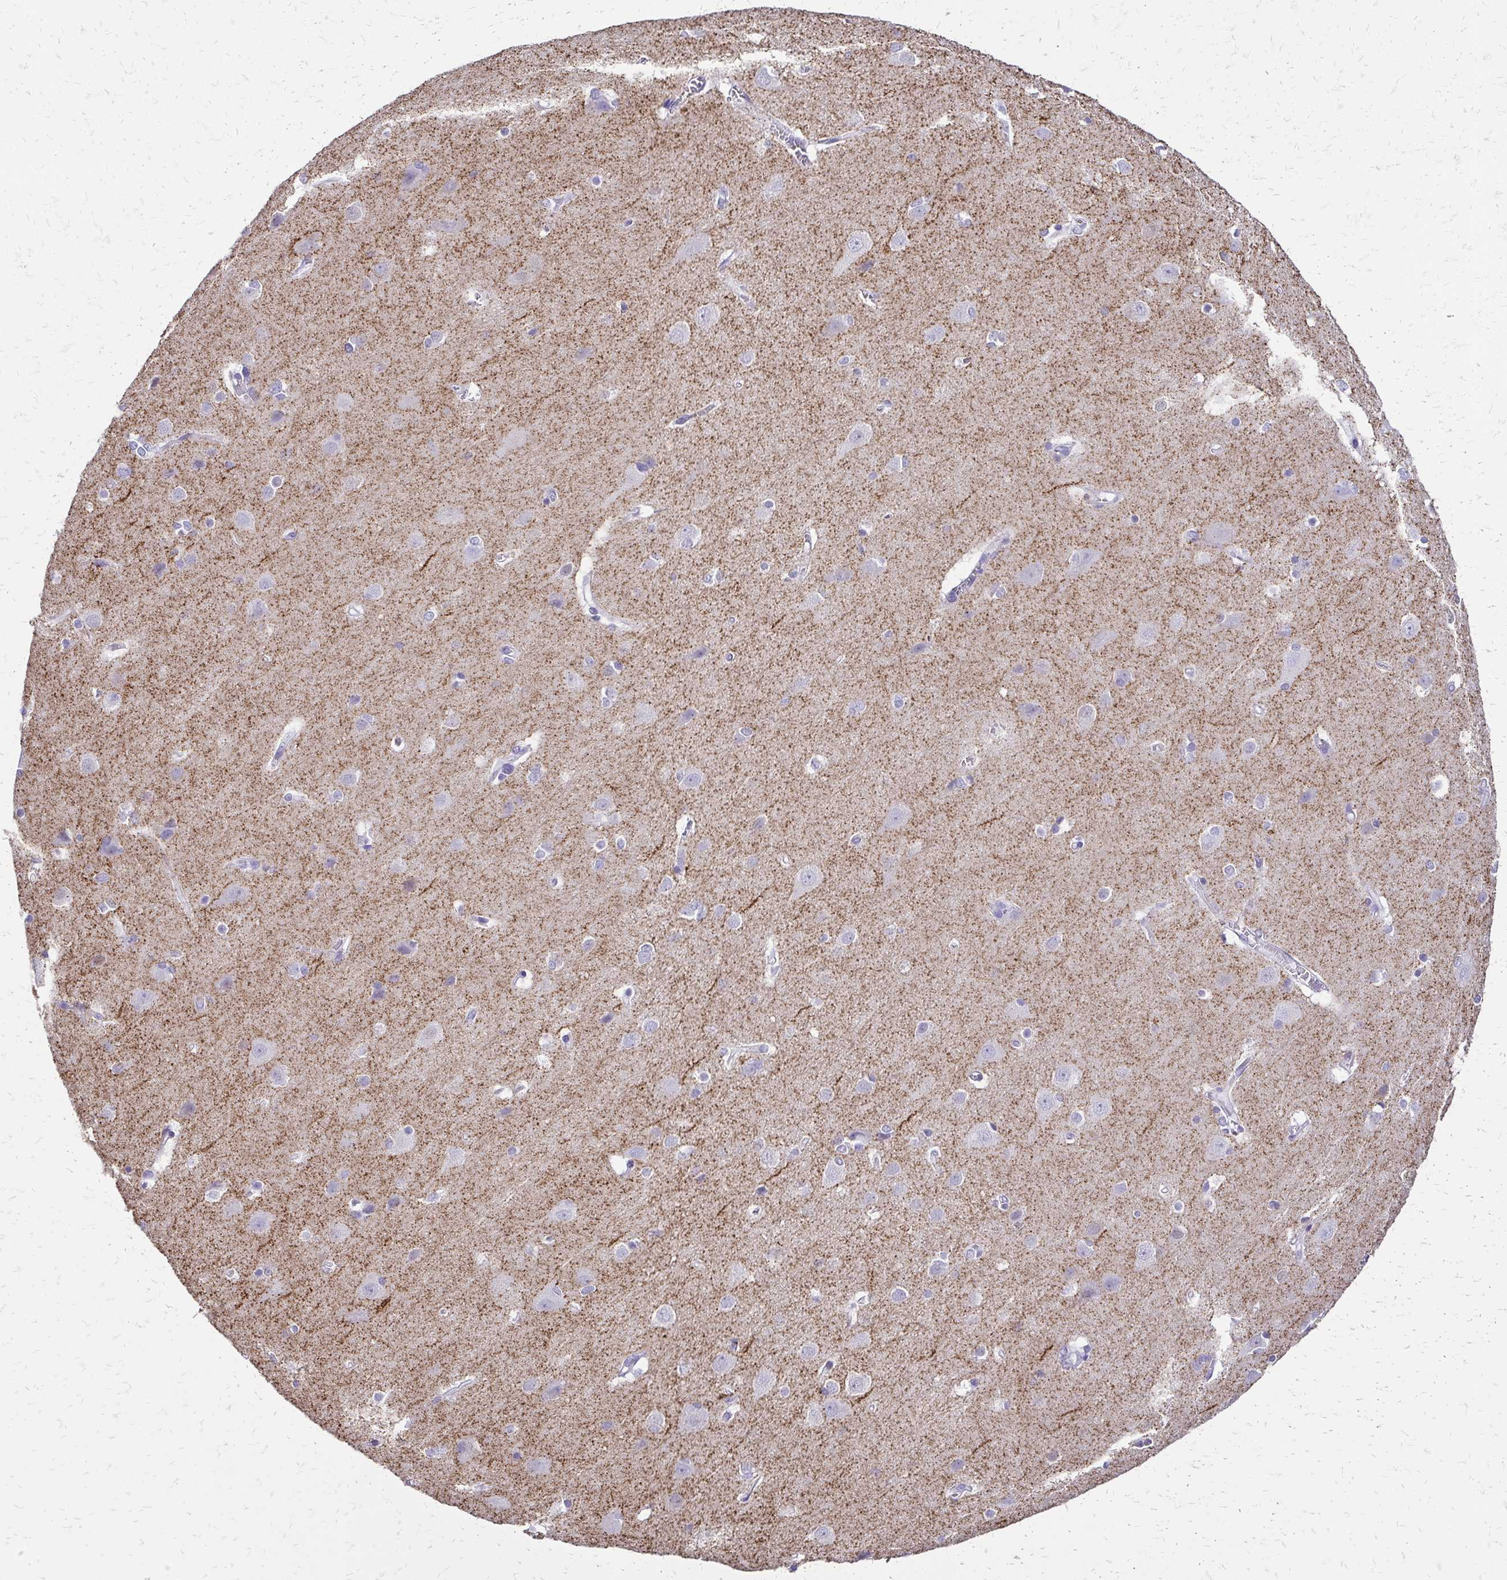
{"staining": {"intensity": "negative", "quantity": "none", "location": "none"}, "tissue": "cerebral cortex", "cell_type": "Endothelial cells", "image_type": "normal", "snomed": [{"axis": "morphology", "description": "Normal tissue, NOS"}, {"axis": "topography", "description": "Cerebral cortex"}], "caption": "Immunohistochemistry of normal cerebral cortex demonstrates no expression in endothelial cells. The staining is performed using DAB brown chromogen with nuclei counter-stained in using hematoxylin.", "gene": "SLC32A1", "patient": {"sex": "male", "age": 37}}